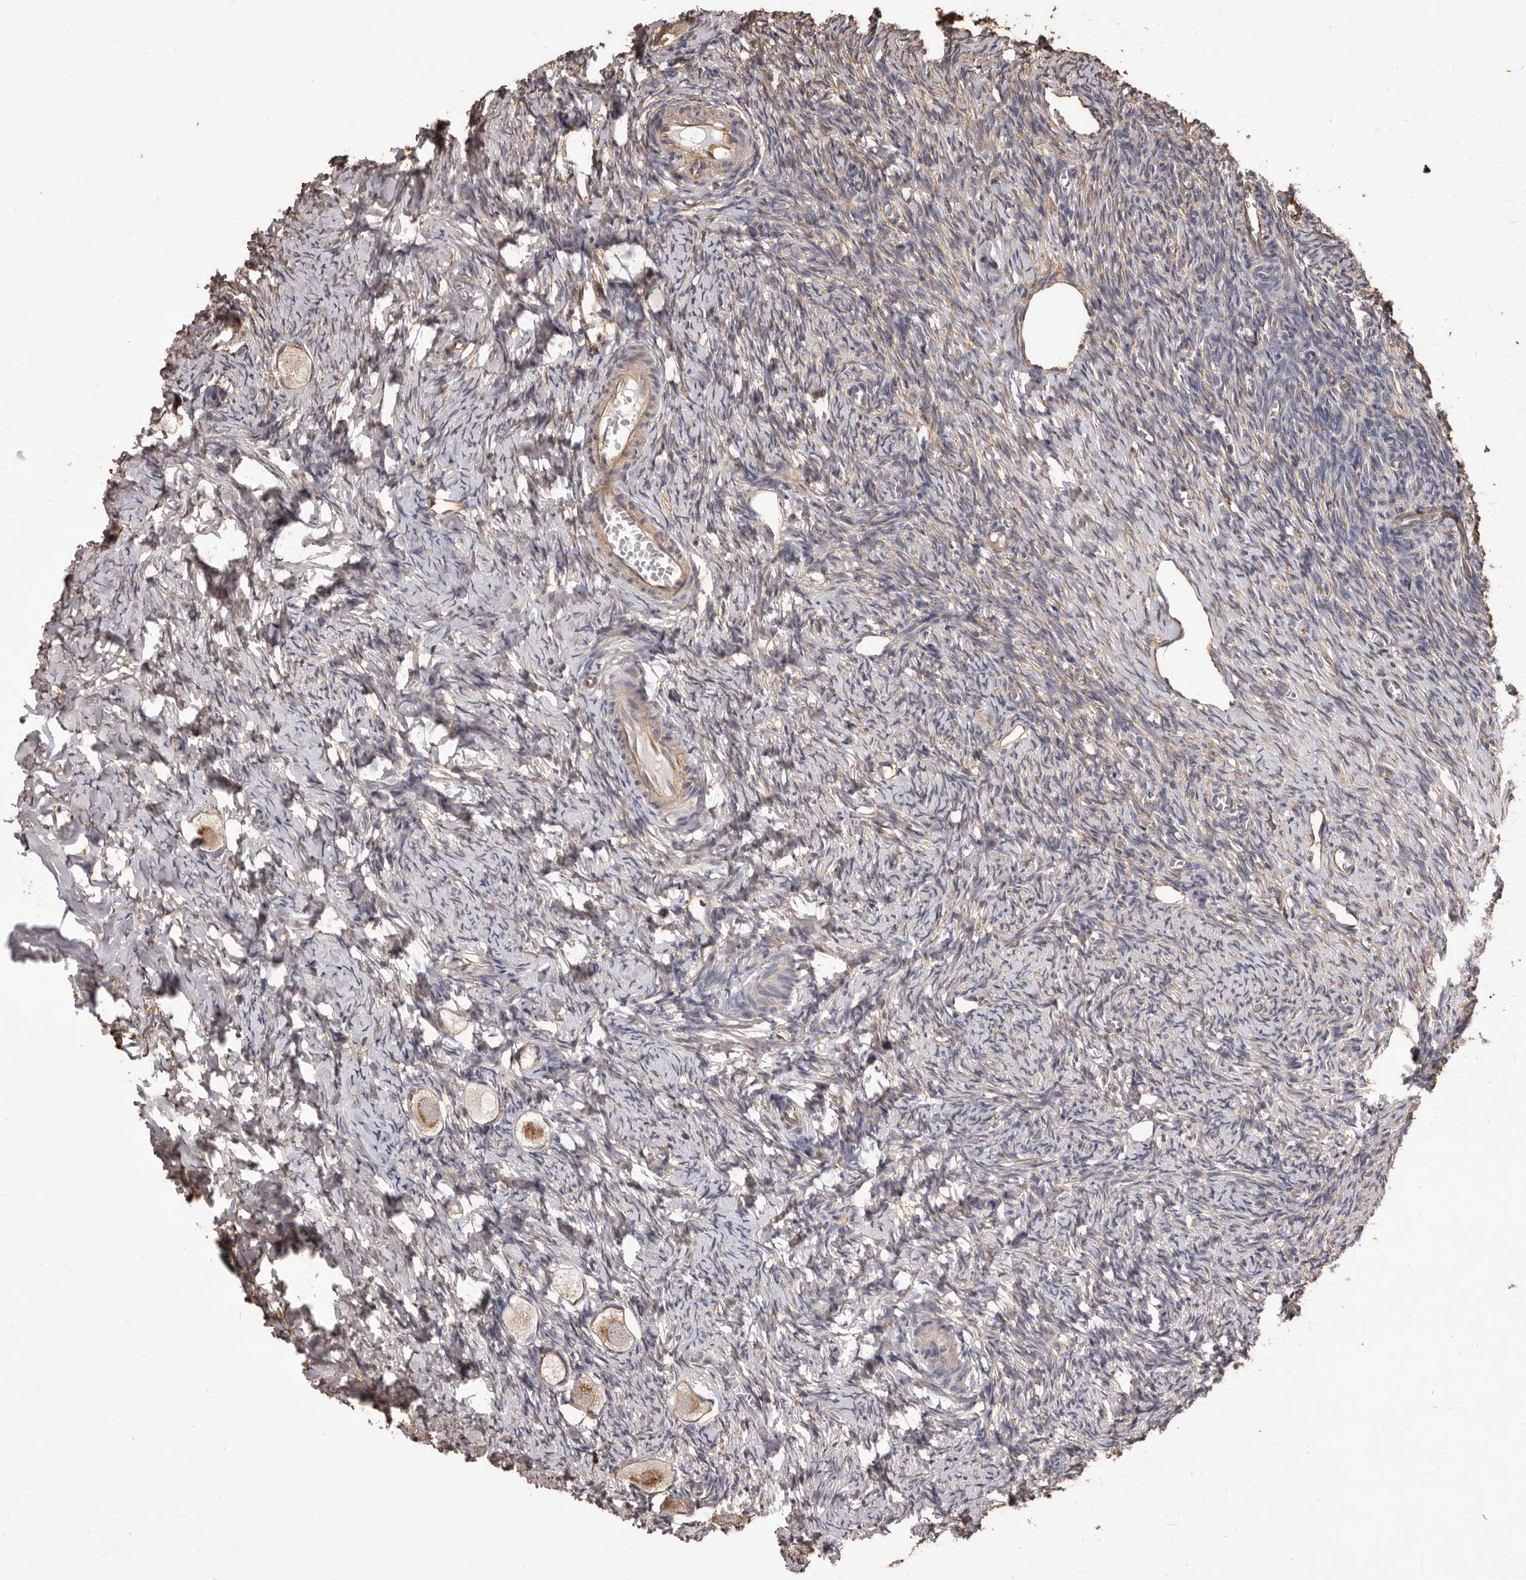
{"staining": {"intensity": "moderate", "quantity": ">75%", "location": "cytoplasmic/membranous"}, "tissue": "ovary", "cell_type": "Follicle cells", "image_type": "normal", "snomed": [{"axis": "morphology", "description": "Normal tissue, NOS"}, {"axis": "topography", "description": "Ovary"}], "caption": "Follicle cells exhibit medium levels of moderate cytoplasmic/membranous staining in approximately >75% of cells in normal human ovary.", "gene": "ALPK1", "patient": {"sex": "female", "age": 27}}